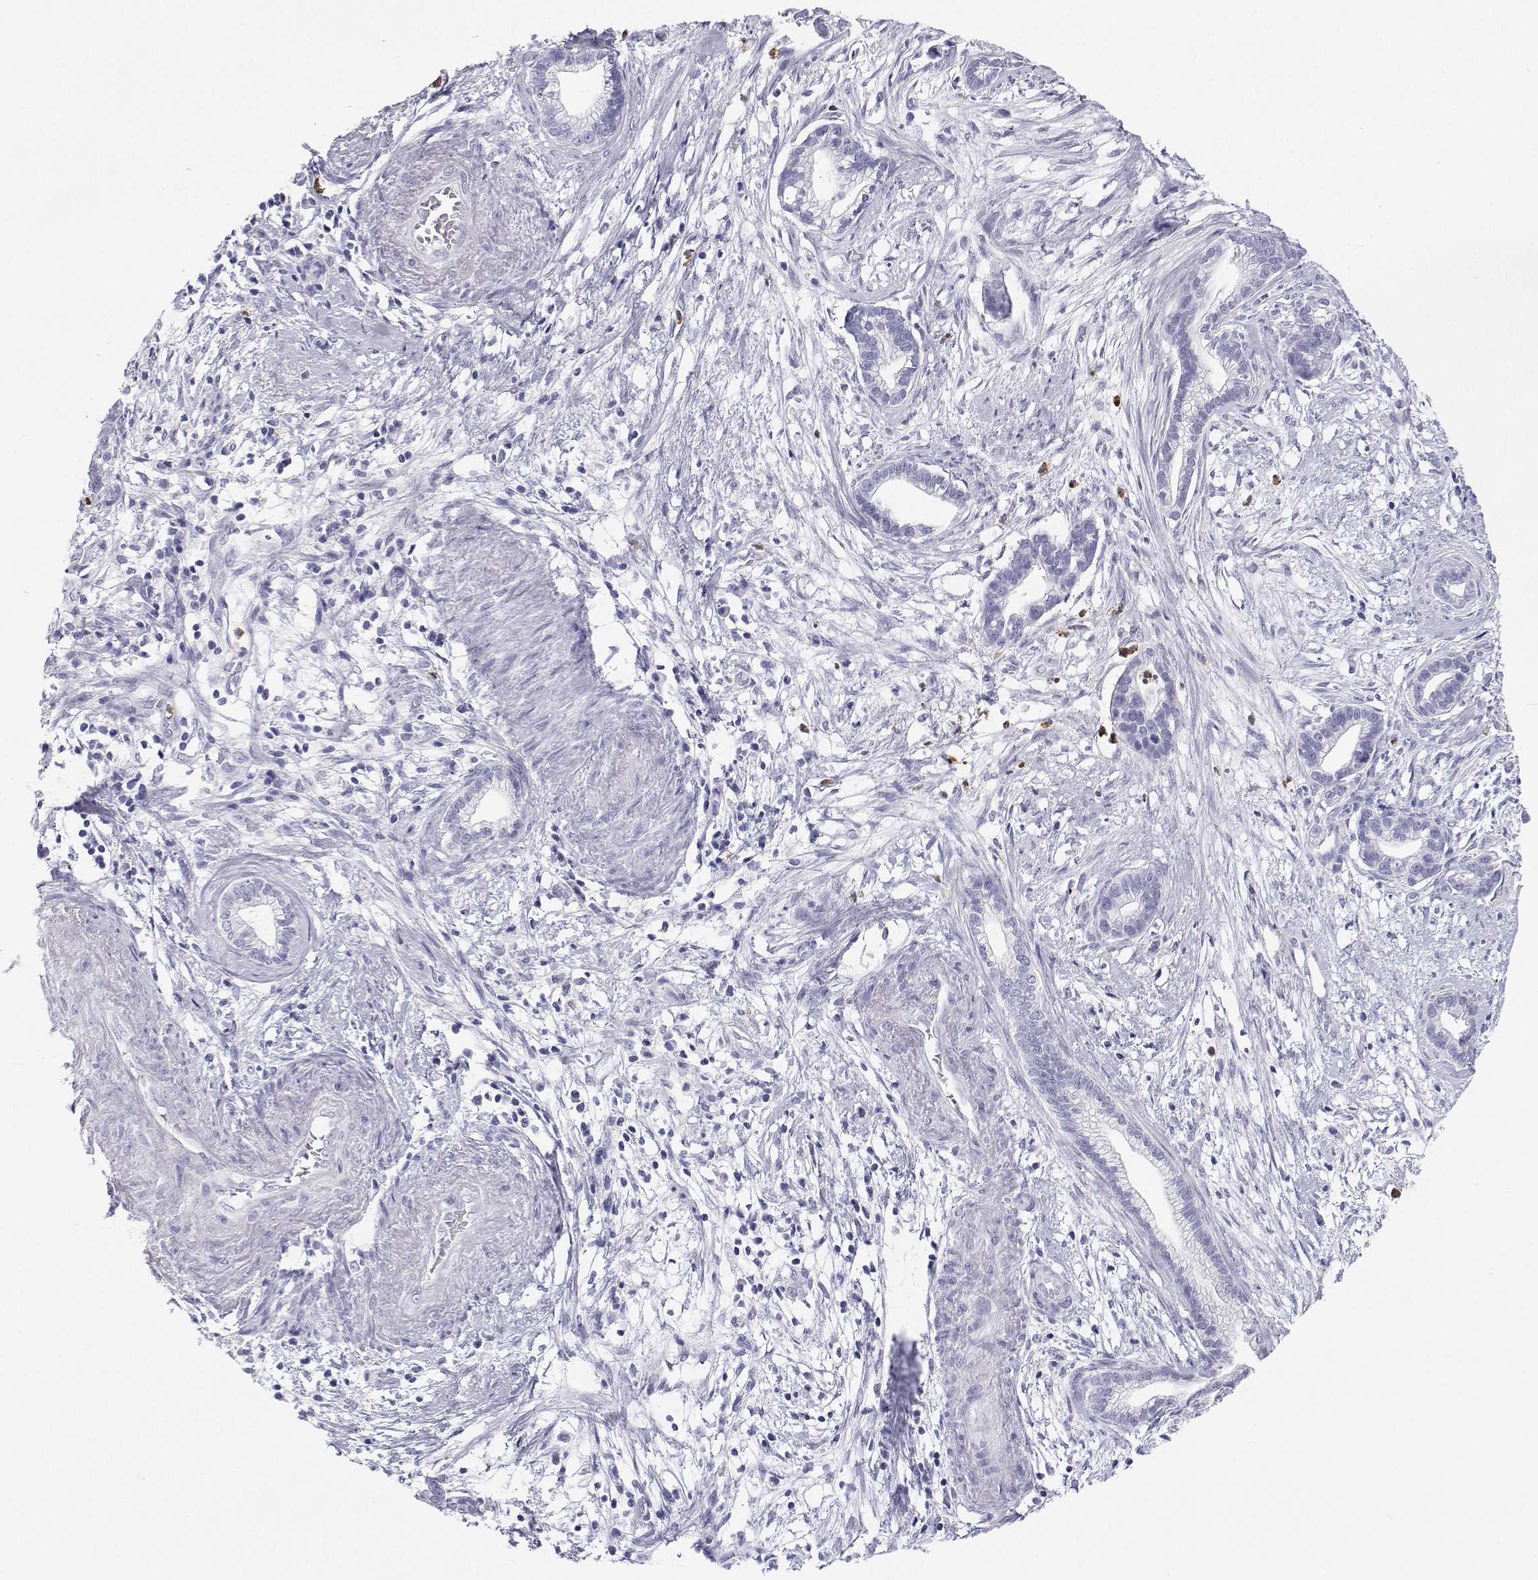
{"staining": {"intensity": "negative", "quantity": "none", "location": "none"}, "tissue": "cervical cancer", "cell_type": "Tumor cells", "image_type": "cancer", "snomed": [{"axis": "morphology", "description": "Adenocarcinoma, NOS"}, {"axis": "topography", "description": "Cervix"}], "caption": "Immunohistochemistry (IHC) of cervical cancer (adenocarcinoma) shows no staining in tumor cells.", "gene": "SFTPB", "patient": {"sex": "female", "age": 62}}